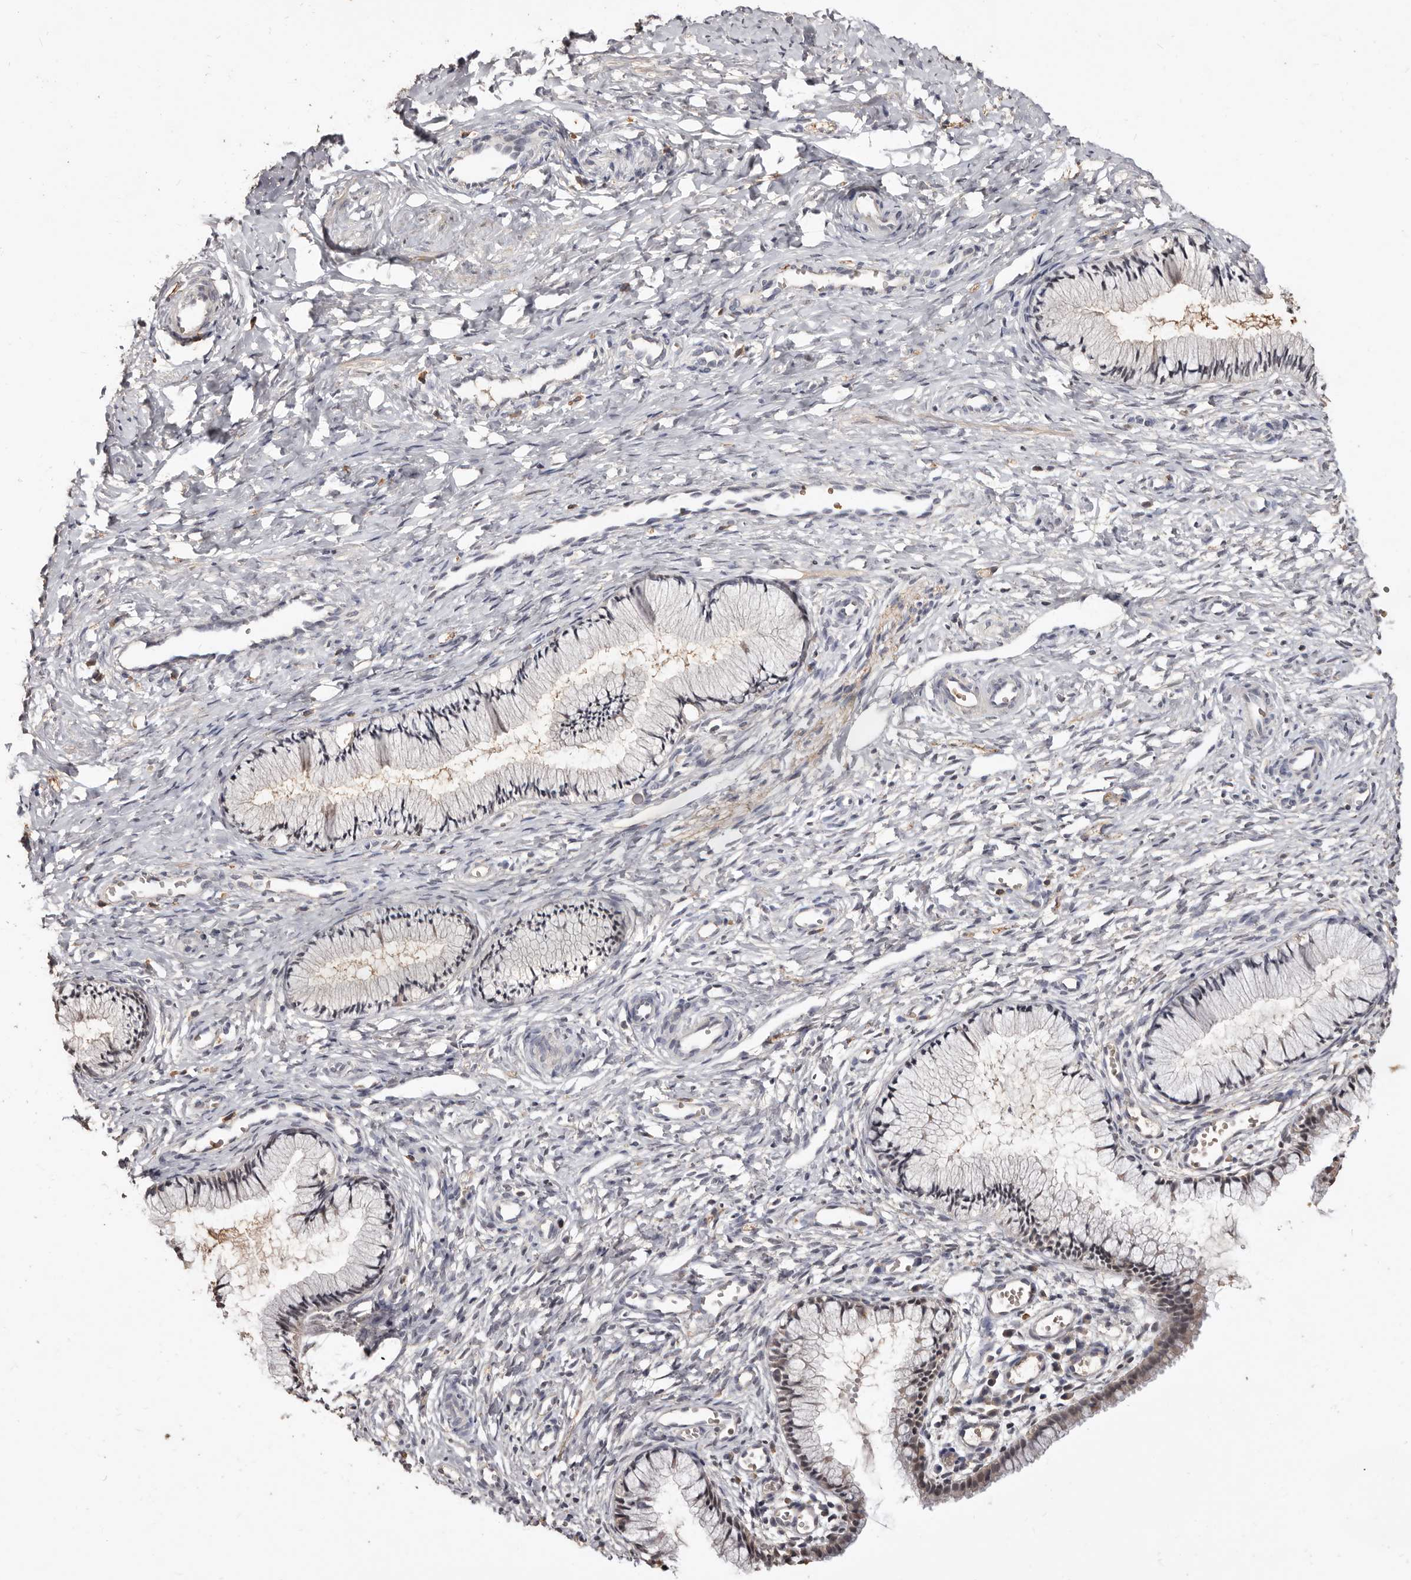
{"staining": {"intensity": "negative", "quantity": "none", "location": "none"}, "tissue": "cervix", "cell_type": "Glandular cells", "image_type": "normal", "snomed": [{"axis": "morphology", "description": "Normal tissue, NOS"}, {"axis": "topography", "description": "Cervix"}], "caption": "This is a image of immunohistochemistry (IHC) staining of normal cervix, which shows no expression in glandular cells.", "gene": "INAVA", "patient": {"sex": "female", "age": 27}}